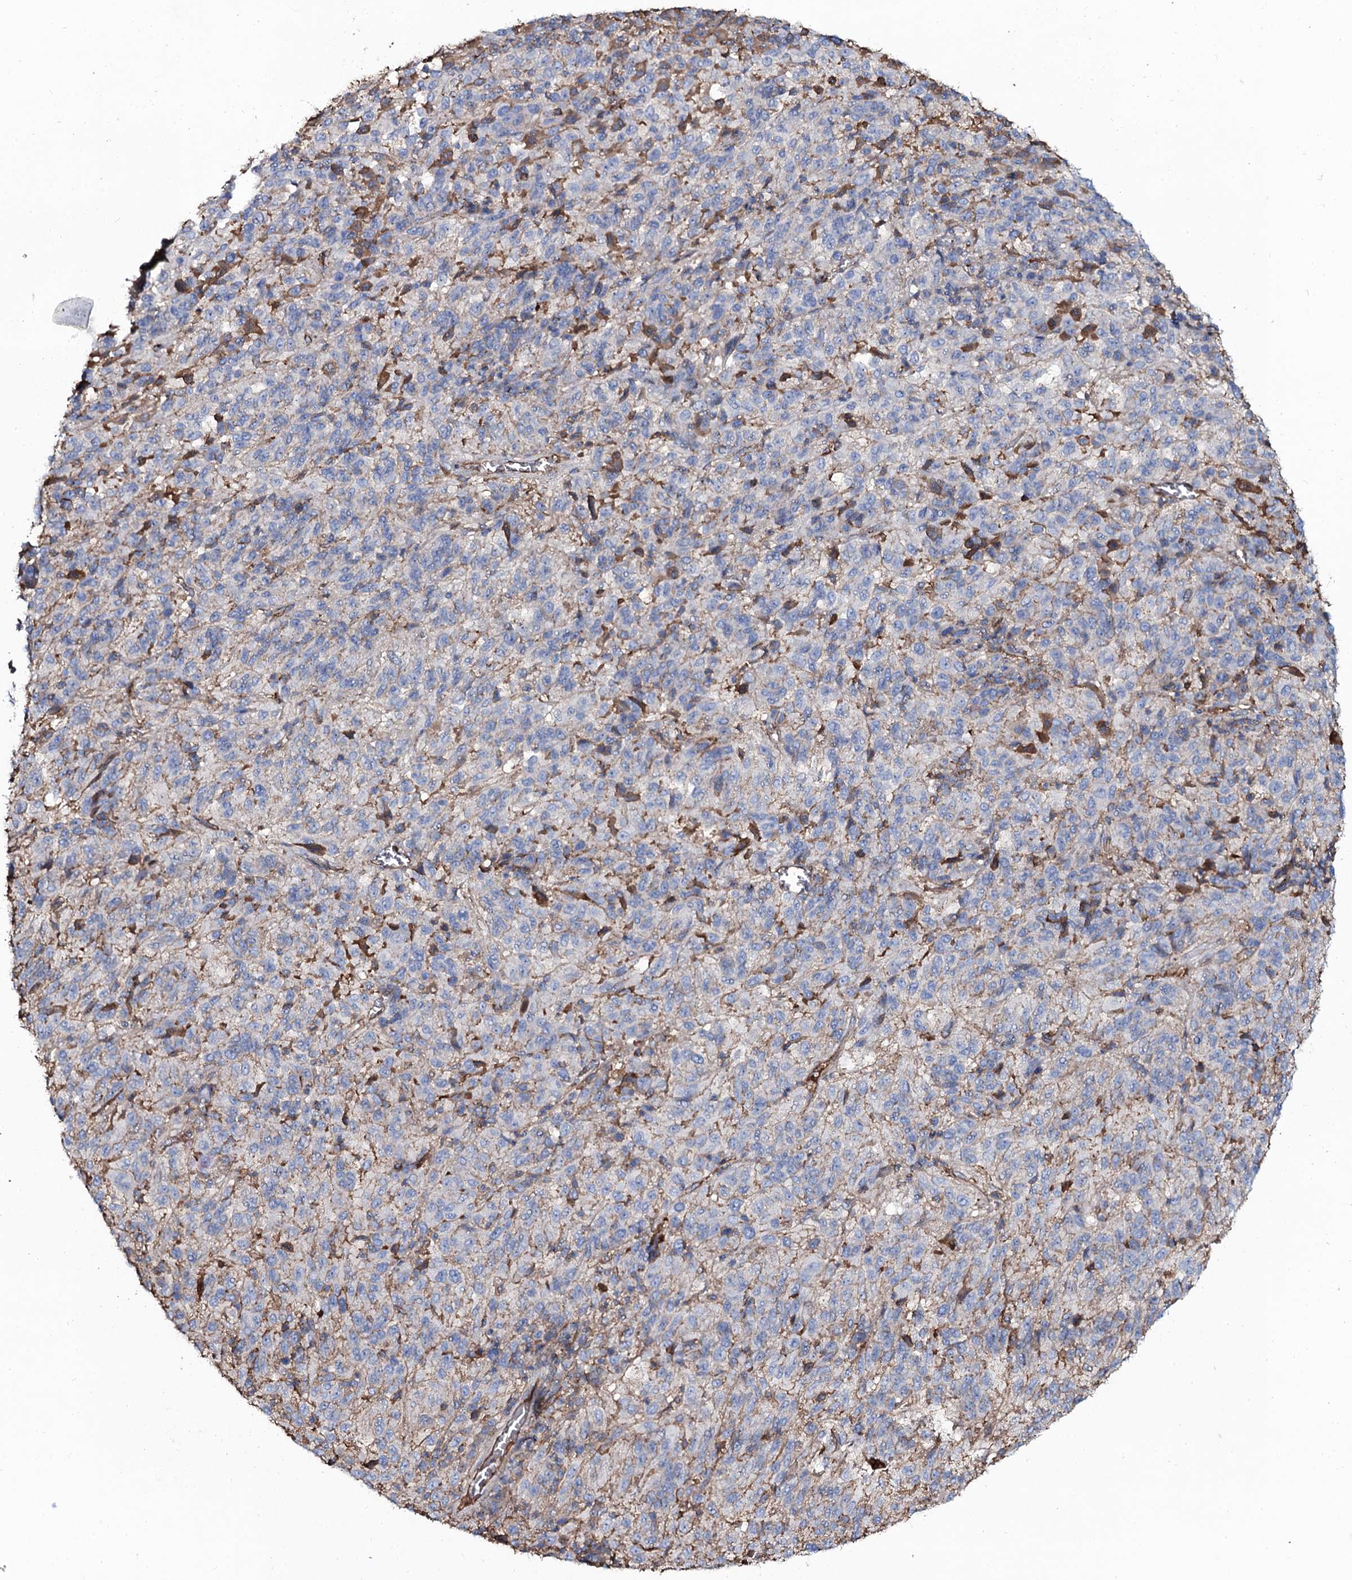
{"staining": {"intensity": "moderate", "quantity": "<25%", "location": "cytoplasmic/membranous"}, "tissue": "melanoma", "cell_type": "Tumor cells", "image_type": "cancer", "snomed": [{"axis": "morphology", "description": "Malignant melanoma, Metastatic site"}, {"axis": "topography", "description": "Lung"}], "caption": "Malignant melanoma (metastatic site) stained for a protein reveals moderate cytoplasmic/membranous positivity in tumor cells.", "gene": "EDN1", "patient": {"sex": "male", "age": 64}}